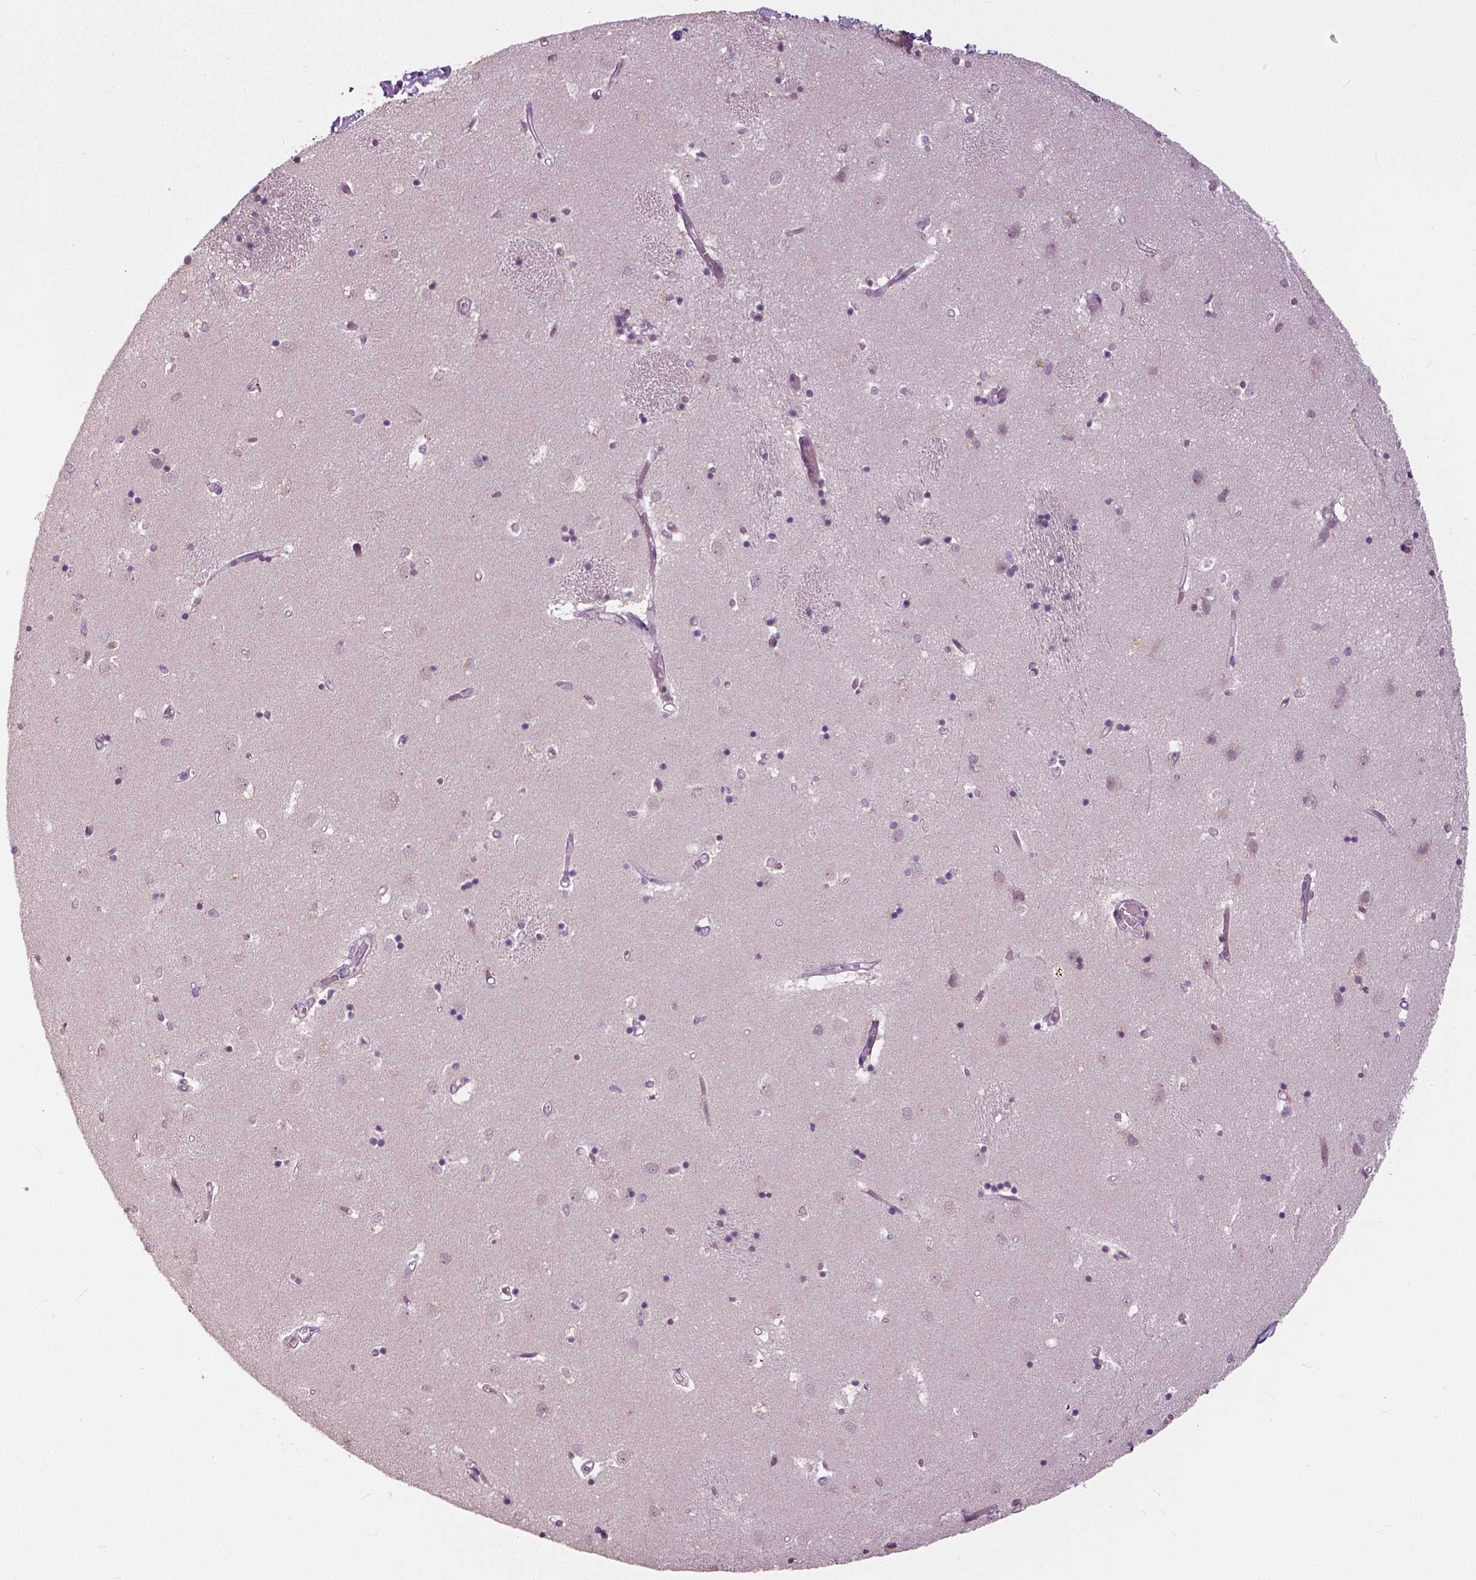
{"staining": {"intensity": "weak", "quantity": "<25%", "location": "nuclear"}, "tissue": "caudate", "cell_type": "Glial cells", "image_type": "normal", "snomed": [{"axis": "morphology", "description": "Normal tissue, NOS"}, {"axis": "topography", "description": "Lateral ventricle wall"}], "caption": "A histopathology image of caudate stained for a protein displays no brown staining in glial cells. (Stains: DAB (3,3'-diaminobenzidine) immunohistochemistry (IHC) with hematoxylin counter stain, Microscopy: brightfield microscopy at high magnification).", "gene": "NANOG", "patient": {"sex": "male", "age": 54}}